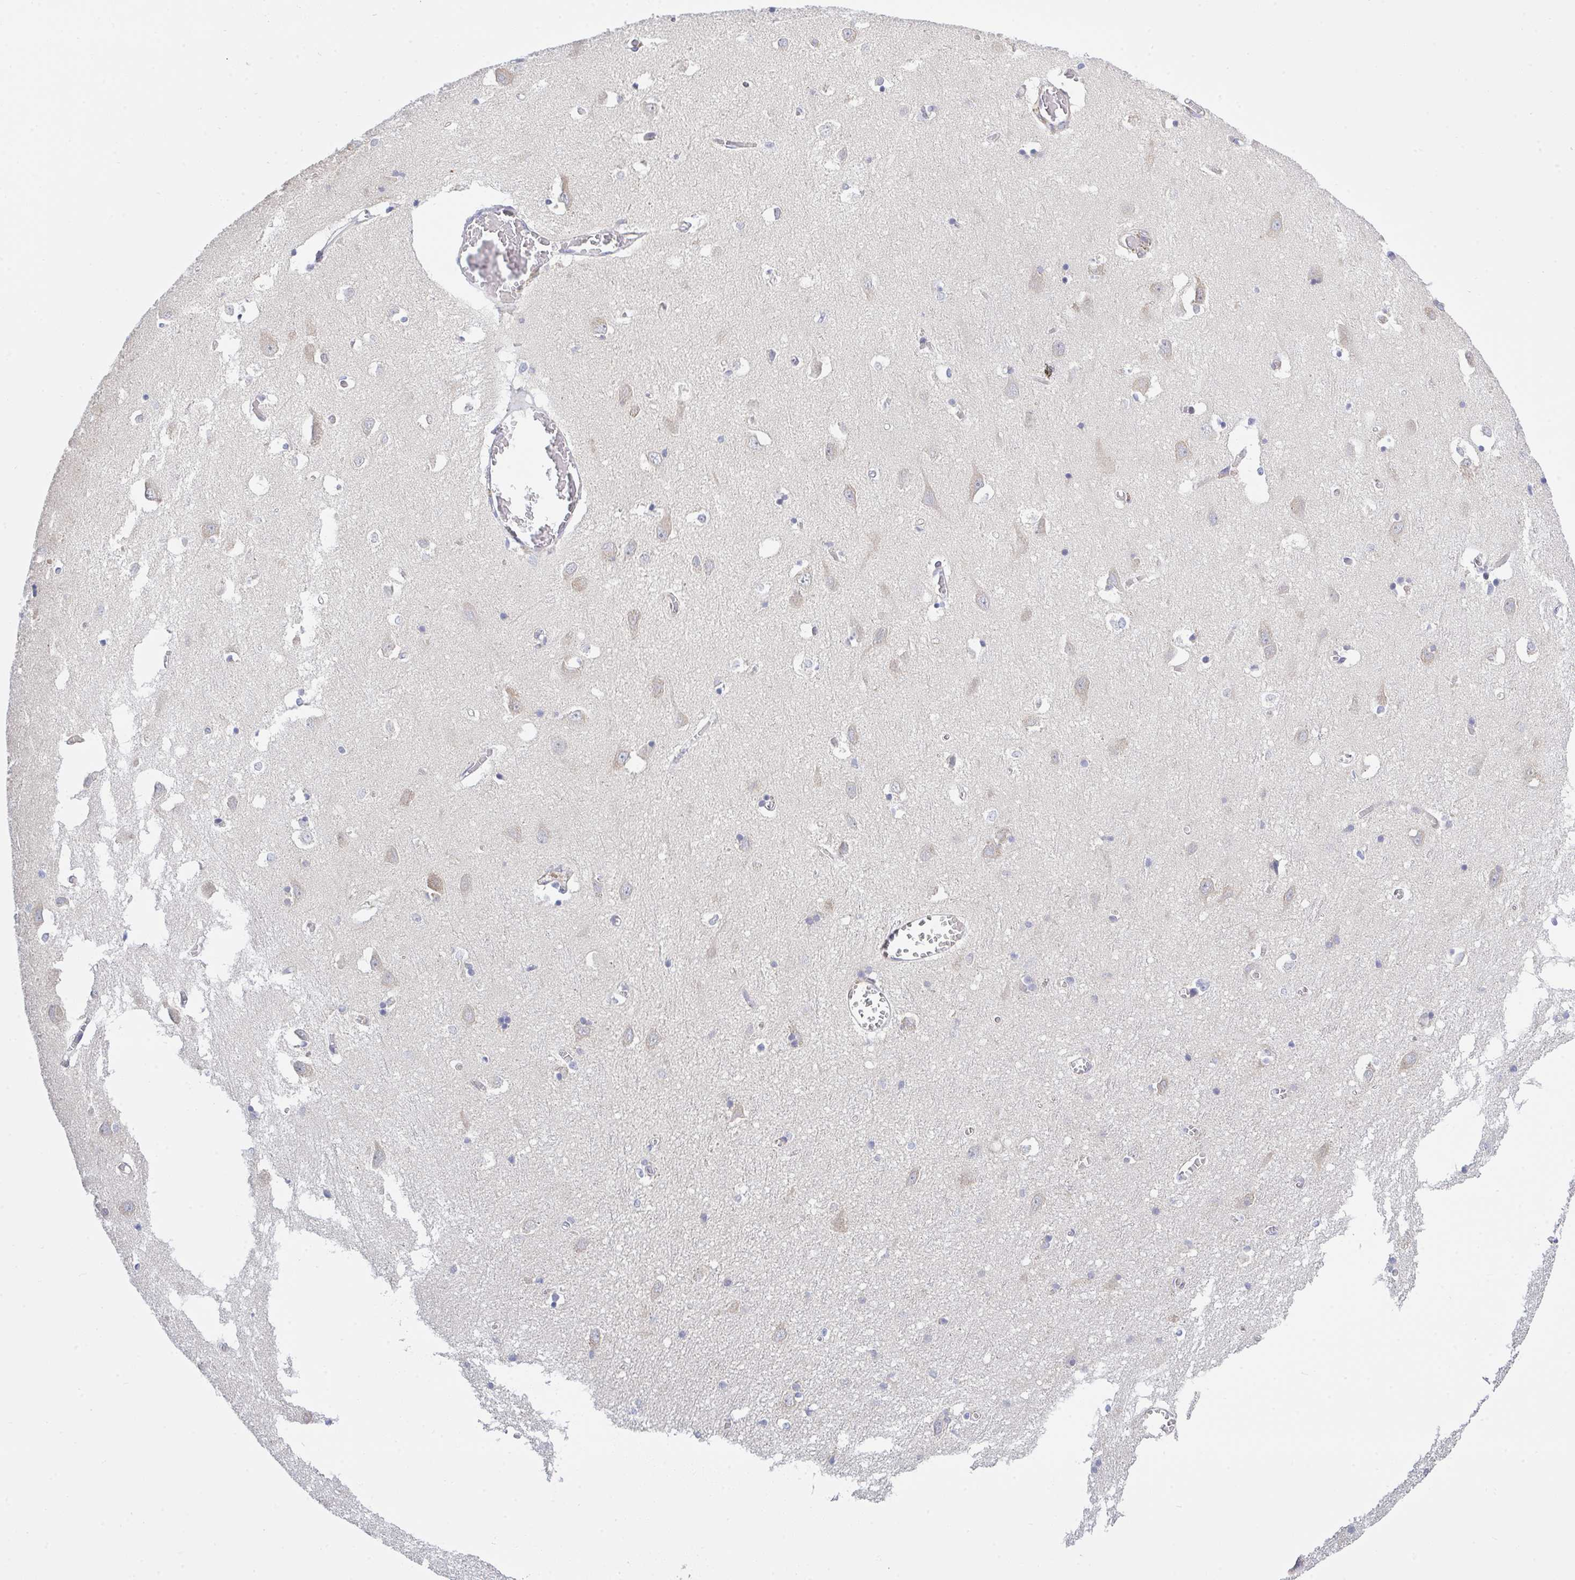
{"staining": {"intensity": "negative", "quantity": "none", "location": "none"}, "tissue": "cerebral cortex", "cell_type": "Endothelial cells", "image_type": "normal", "snomed": [{"axis": "morphology", "description": "Normal tissue, NOS"}, {"axis": "topography", "description": "Cerebral cortex"}], "caption": "High magnification brightfield microscopy of unremarkable cerebral cortex stained with DAB (3,3'-diaminobenzidine) (brown) and counterstained with hematoxylin (blue): endothelial cells show no significant staining. (DAB immunohistochemistry, high magnification).", "gene": "FRMD3", "patient": {"sex": "male", "age": 70}}